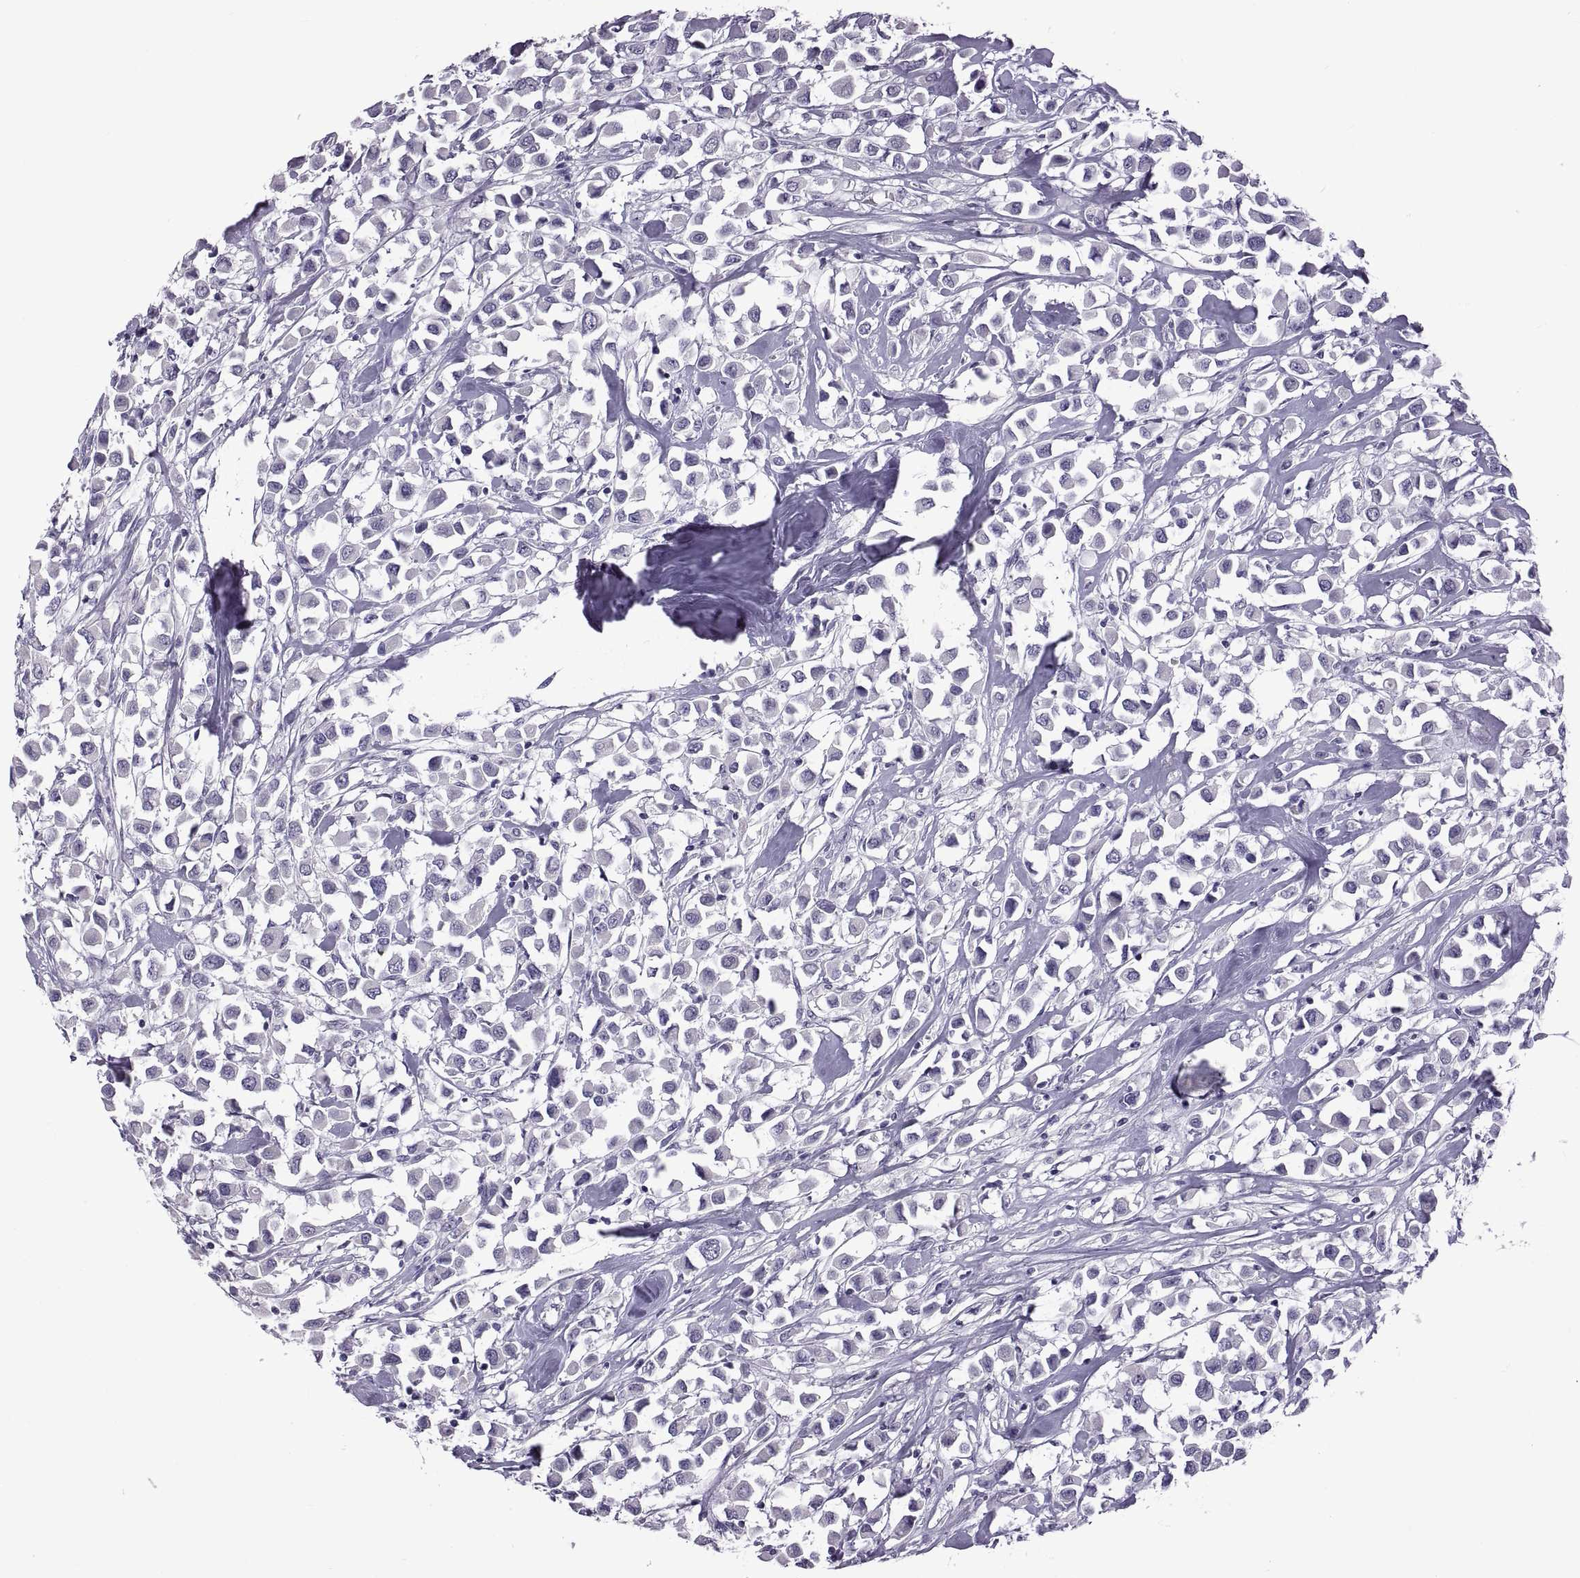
{"staining": {"intensity": "negative", "quantity": "none", "location": "none"}, "tissue": "breast cancer", "cell_type": "Tumor cells", "image_type": "cancer", "snomed": [{"axis": "morphology", "description": "Duct carcinoma"}, {"axis": "topography", "description": "Breast"}], "caption": "The IHC photomicrograph has no significant positivity in tumor cells of breast cancer tissue.", "gene": "RDM1", "patient": {"sex": "female", "age": 61}}